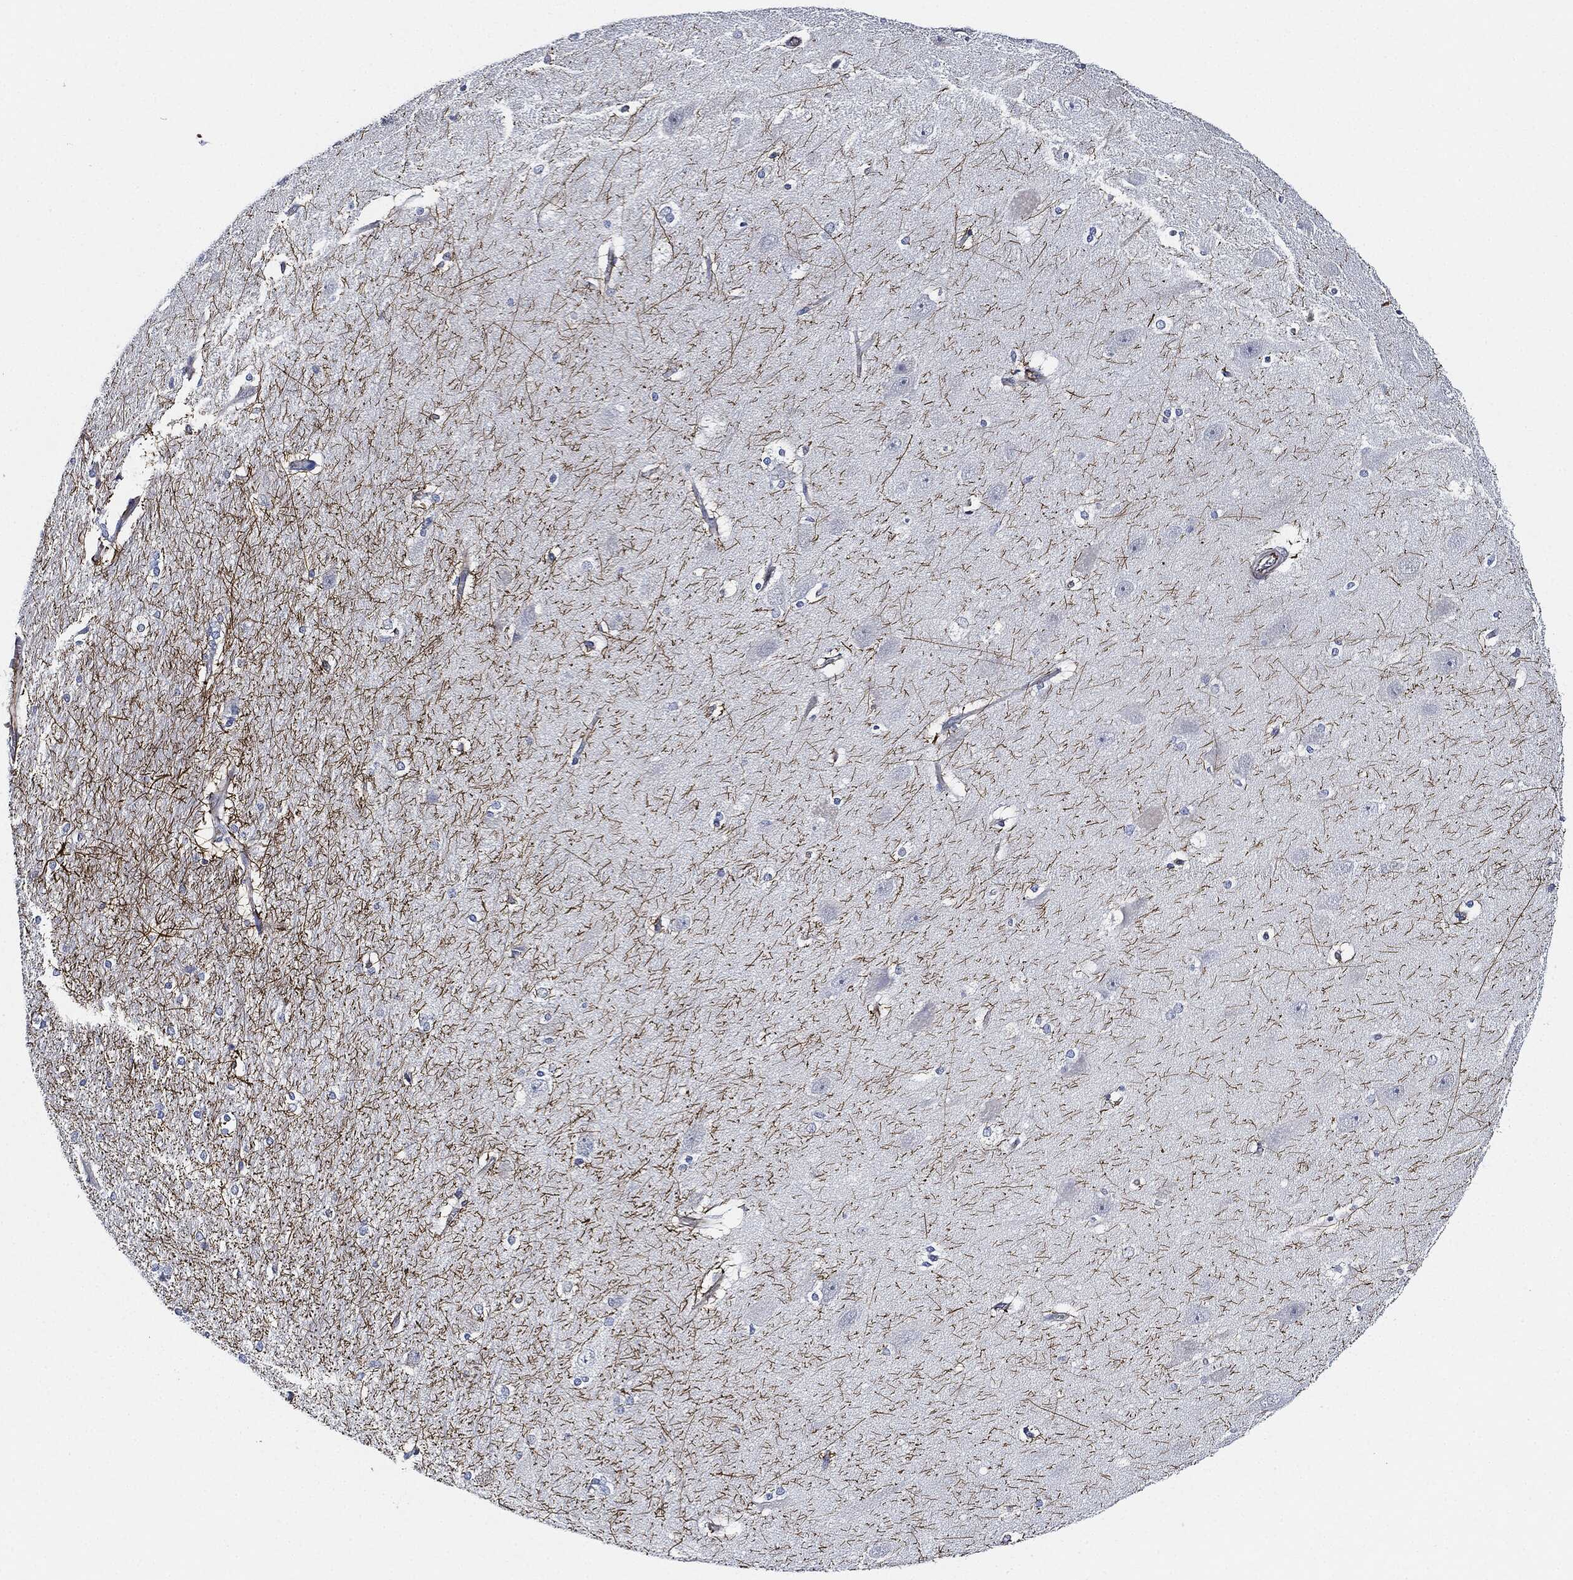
{"staining": {"intensity": "strong", "quantity": "<25%", "location": "cytoplasmic/membranous"}, "tissue": "hippocampus", "cell_type": "Glial cells", "image_type": "normal", "snomed": [{"axis": "morphology", "description": "Normal tissue, NOS"}, {"axis": "topography", "description": "Cerebral cortex"}, {"axis": "topography", "description": "Hippocampus"}], "caption": "Immunohistochemical staining of benign hippocampus exhibits strong cytoplasmic/membranous protein staining in about <25% of glial cells.", "gene": "THSD1", "patient": {"sex": "female", "age": 19}}